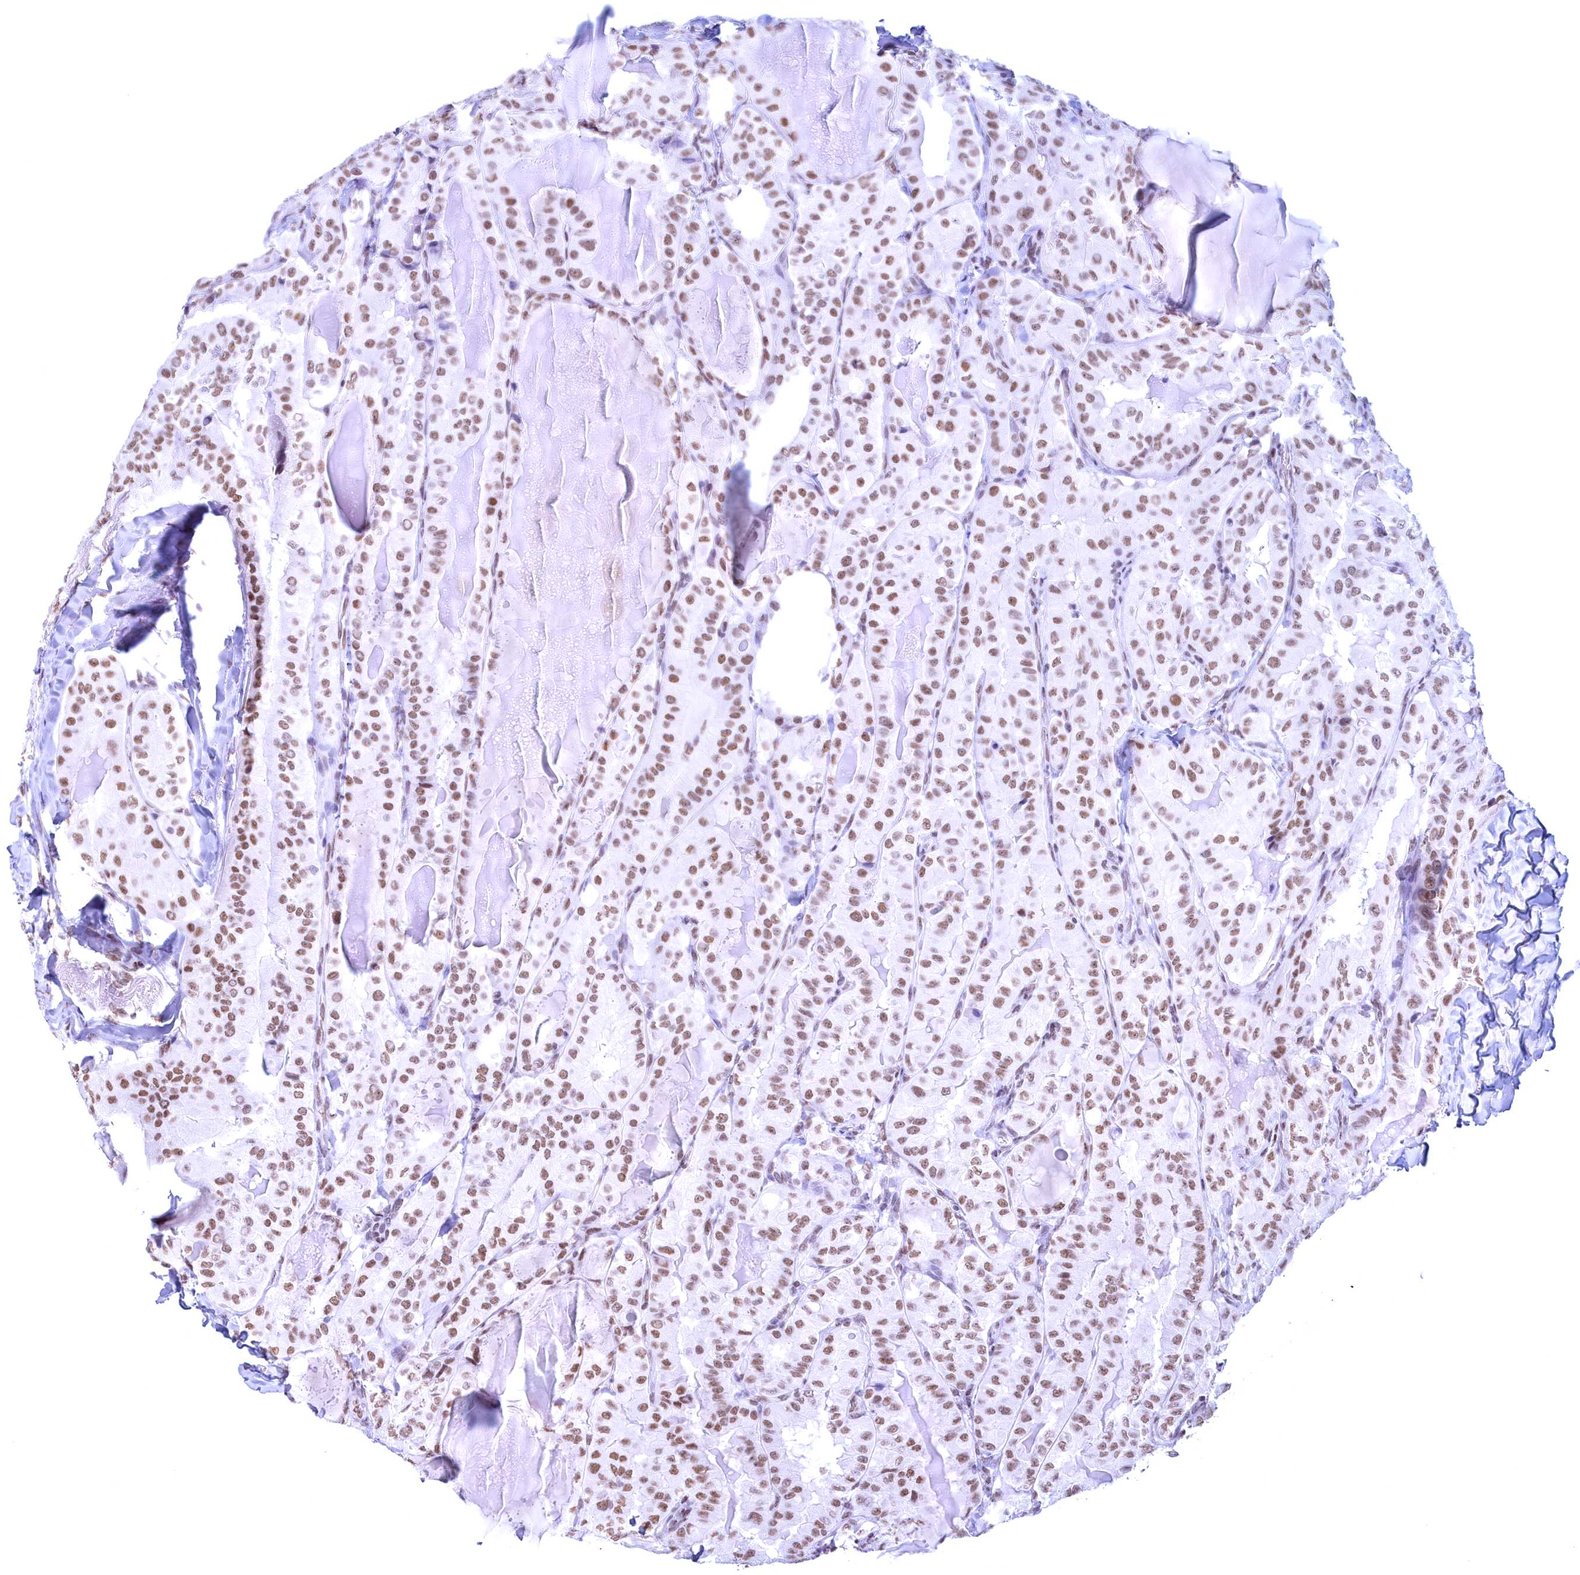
{"staining": {"intensity": "moderate", "quantity": ">75%", "location": "nuclear"}, "tissue": "thyroid cancer", "cell_type": "Tumor cells", "image_type": "cancer", "snomed": [{"axis": "morphology", "description": "Papillary adenocarcinoma, NOS"}, {"axis": "topography", "description": "Thyroid gland"}], "caption": "Papillary adenocarcinoma (thyroid) was stained to show a protein in brown. There is medium levels of moderate nuclear staining in approximately >75% of tumor cells.", "gene": "CDC26", "patient": {"sex": "female", "age": 68}}